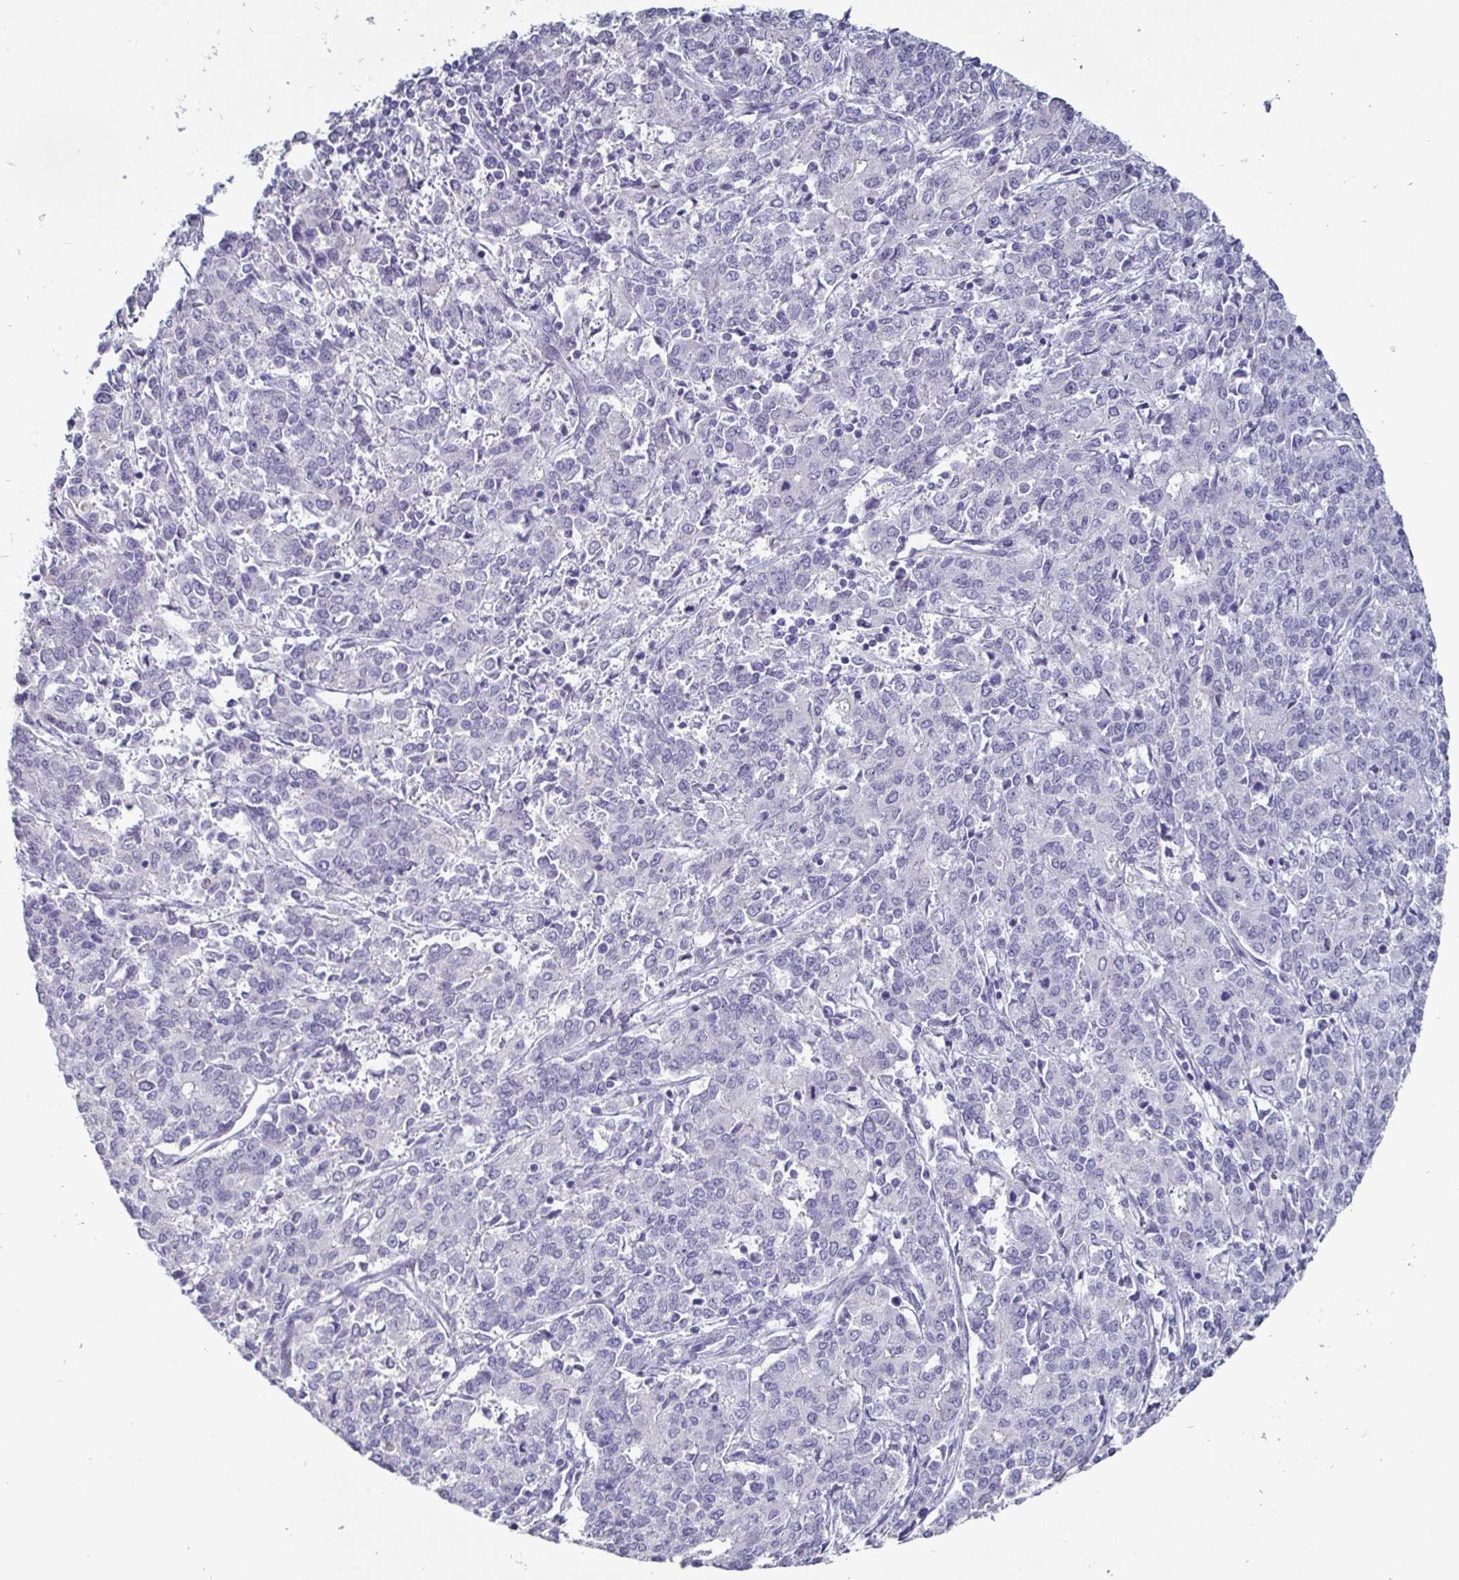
{"staining": {"intensity": "negative", "quantity": "none", "location": "none"}, "tissue": "endometrial cancer", "cell_type": "Tumor cells", "image_type": "cancer", "snomed": [{"axis": "morphology", "description": "Adenocarcinoma, NOS"}, {"axis": "topography", "description": "Endometrium"}], "caption": "A histopathology image of human endometrial cancer is negative for staining in tumor cells. Nuclei are stained in blue.", "gene": "OOSP2", "patient": {"sex": "female", "age": 50}}